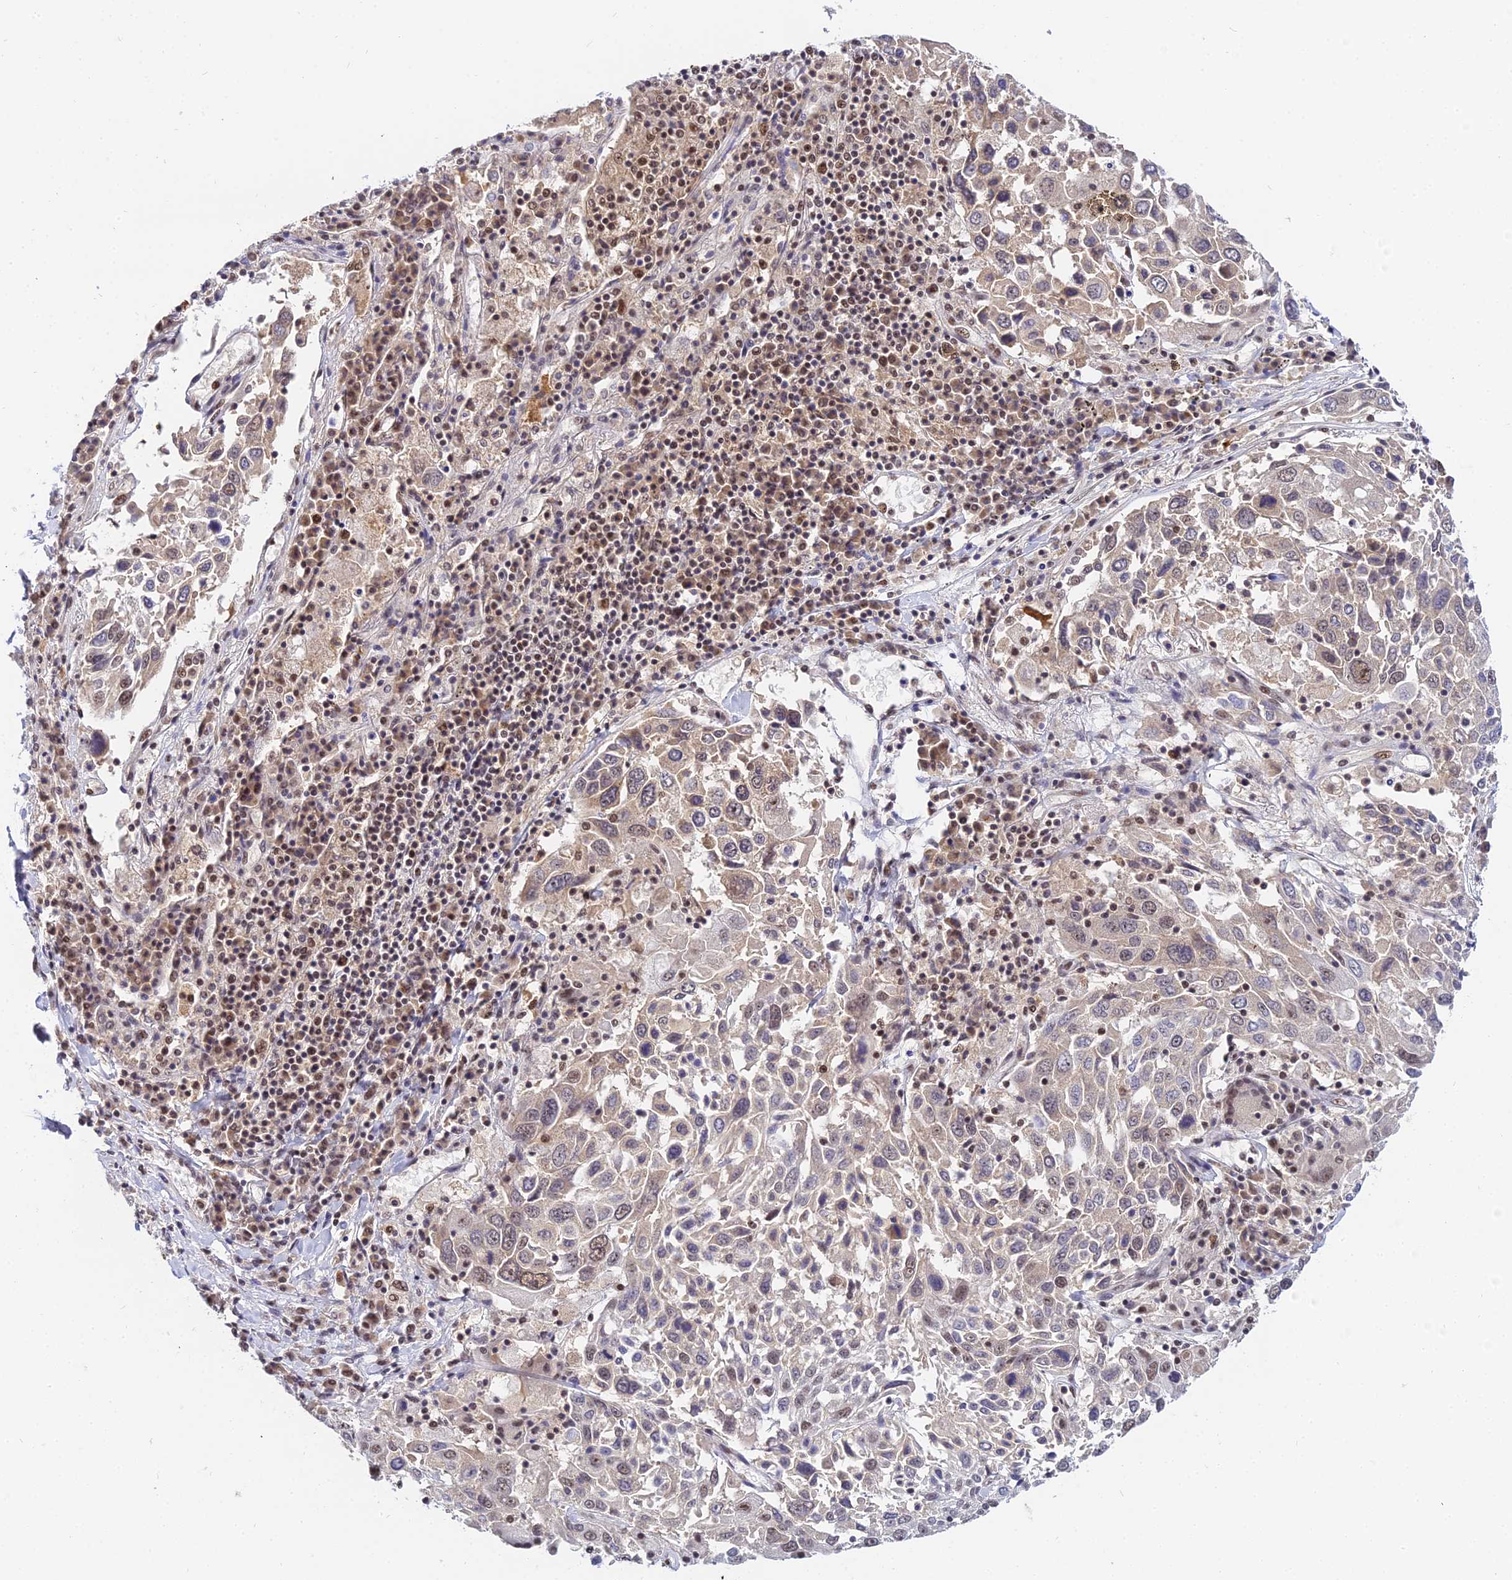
{"staining": {"intensity": "moderate", "quantity": "25%-75%", "location": "cytoplasmic/membranous,nuclear"}, "tissue": "lung cancer", "cell_type": "Tumor cells", "image_type": "cancer", "snomed": [{"axis": "morphology", "description": "Squamous cell carcinoma, NOS"}, {"axis": "topography", "description": "Lung"}], "caption": "Immunohistochemistry staining of squamous cell carcinoma (lung), which shows medium levels of moderate cytoplasmic/membranous and nuclear staining in about 25%-75% of tumor cells indicating moderate cytoplasmic/membranous and nuclear protein expression. The staining was performed using DAB (brown) for protein detection and nuclei were counterstained in hematoxylin (blue).", "gene": "EXOSC3", "patient": {"sex": "male", "age": 65}}